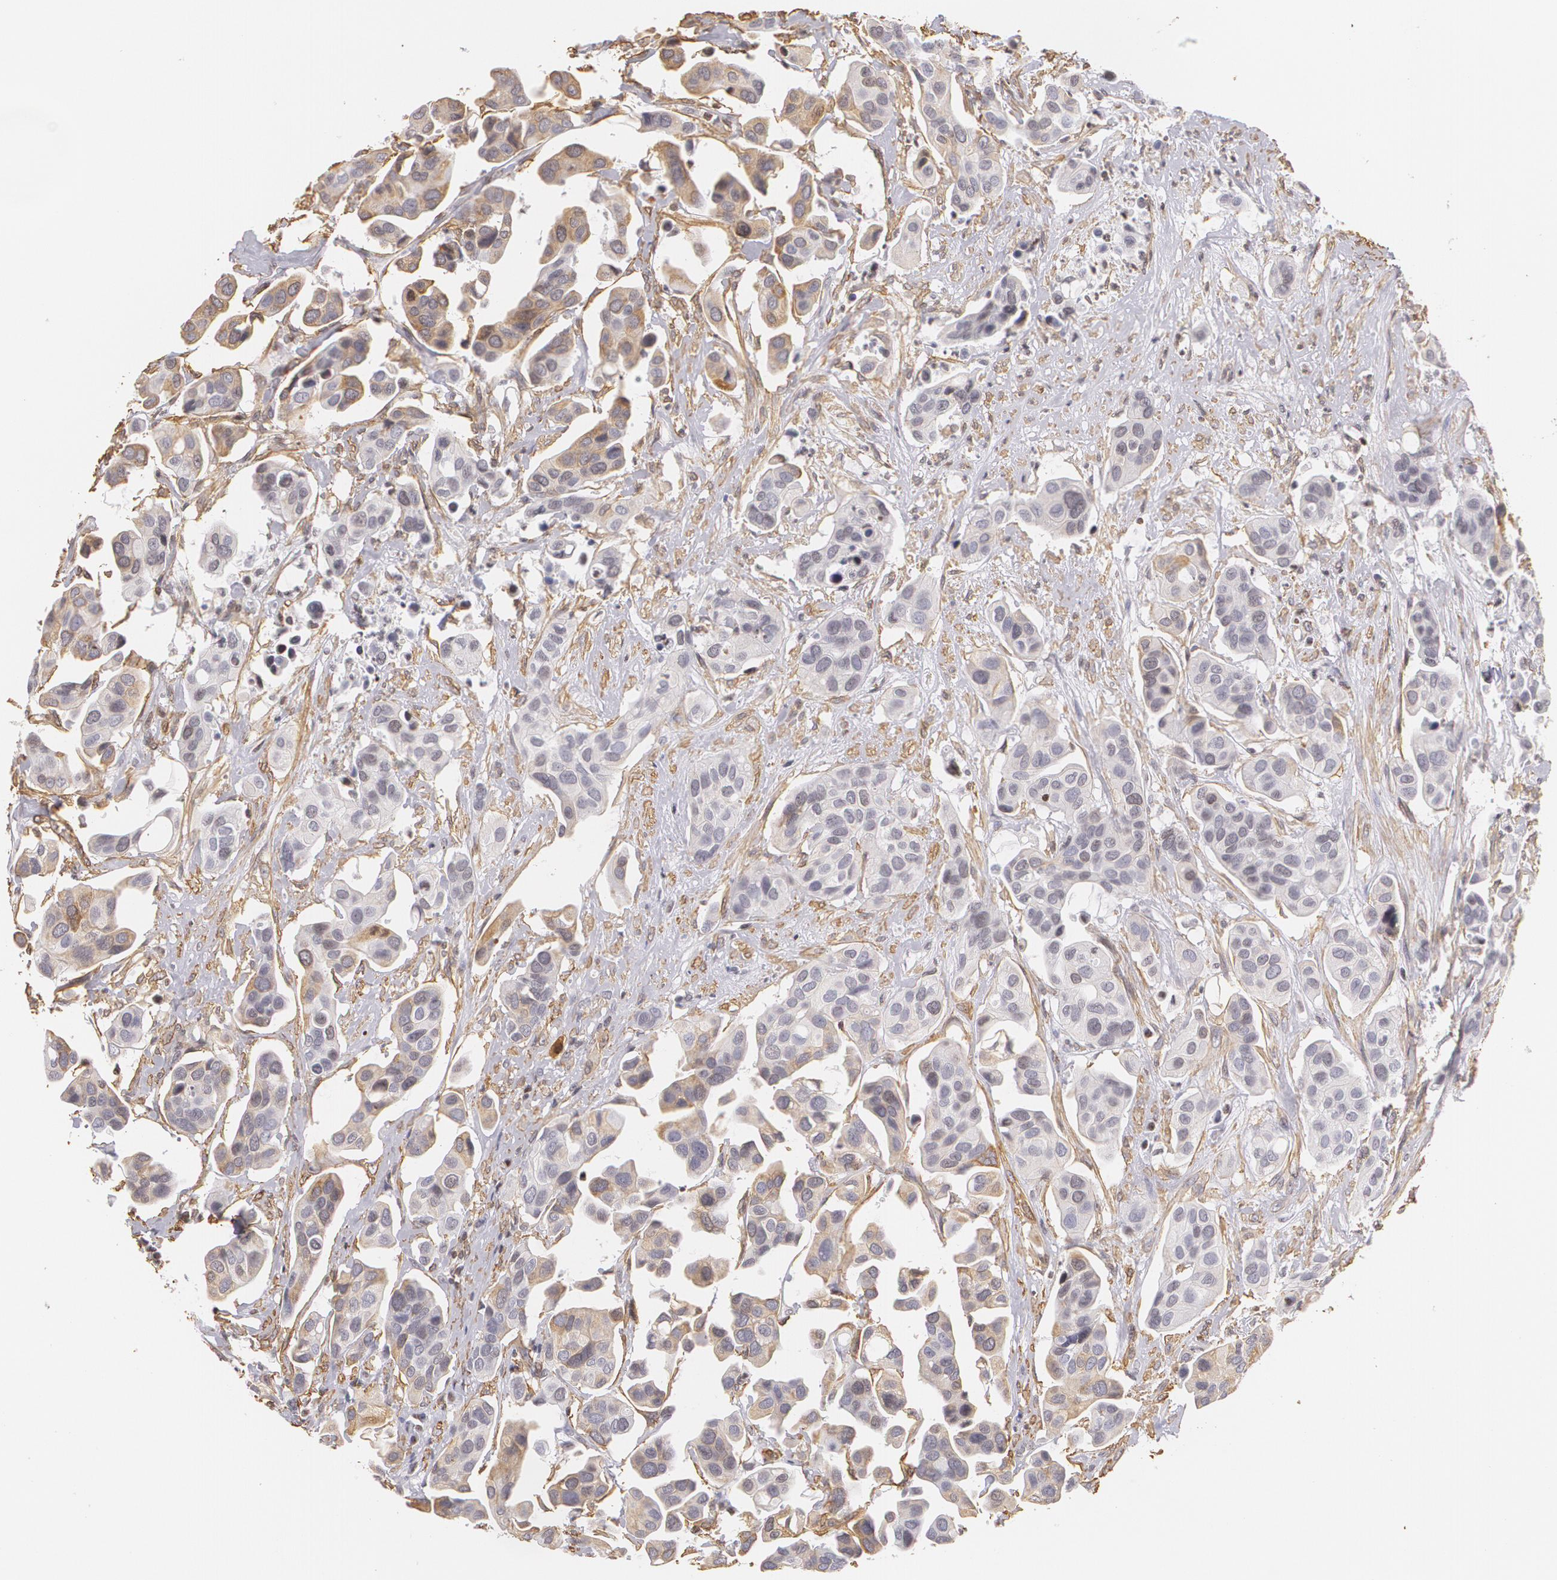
{"staining": {"intensity": "moderate", "quantity": "<25%", "location": "cytoplasmic/membranous"}, "tissue": "urothelial cancer", "cell_type": "Tumor cells", "image_type": "cancer", "snomed": [{"axis": "morphology", "description": "Adenocarcinoma, NOS"}, {"axis": "topography", "description": "Urinary bladder"}], "caption": "A brown stain labels moderate cytoplasmic/membranous staining of a protein in urothelial cancer tumor cells.", "gene": "VAMP1", "patient": {"sex": "male", "age": 61}}